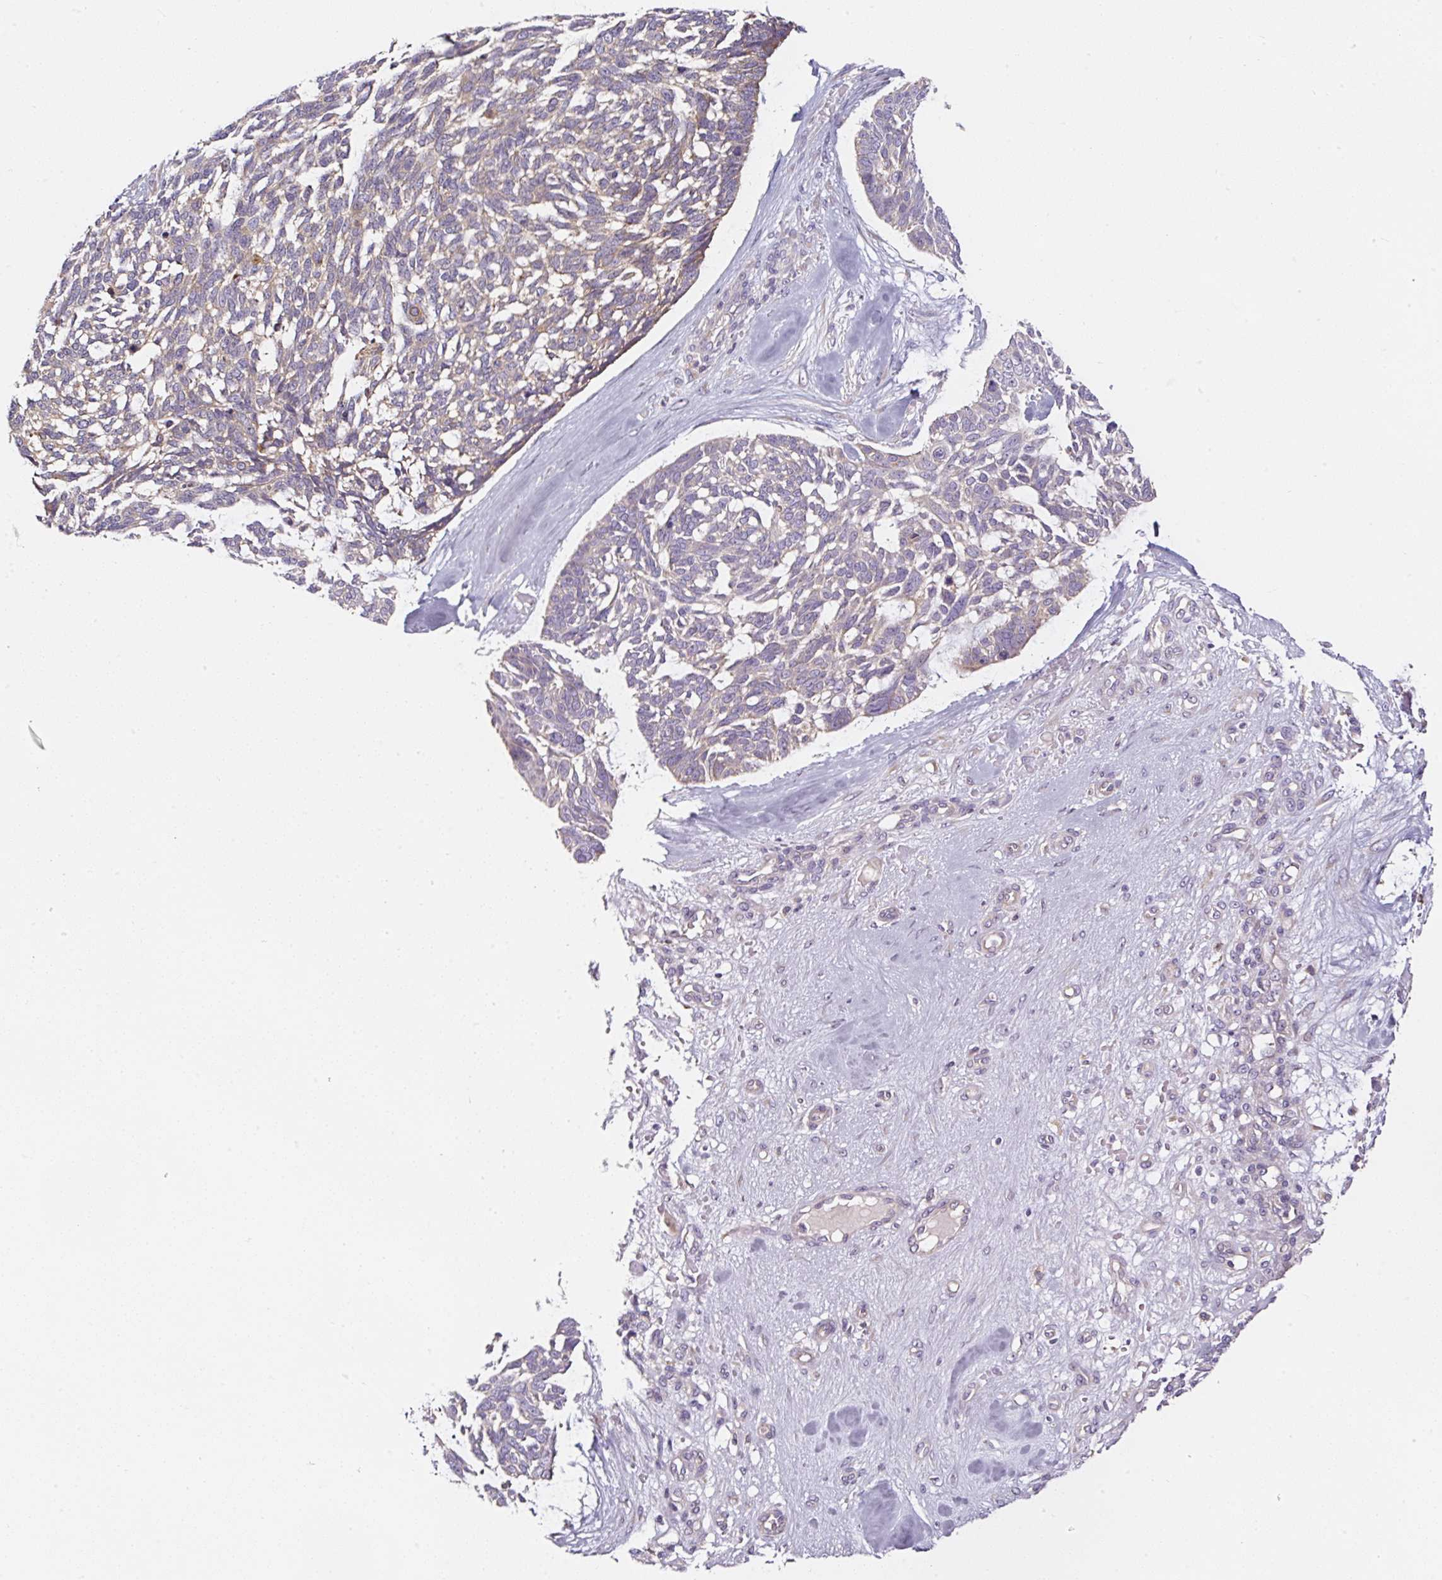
{"staining": {"intensity": "weak", "quantity": "<25%", "location": "cytoplasmic/membranous"}, "tissue": "skin cancer", "cell_type": "Tumor cells", "image_type": "cancer", "snomed": [{"axis": "morphology", "description": "Basal cell carcinoma"}, {"axis": "topography", "description": "Skin"}], "caption": "This is an immunohistochemistry image of human skin basal cell carcinoma. There is no staining in tumor cells.", "gene": "NAPA", "patient": {"sex": "male", "age": 88}}